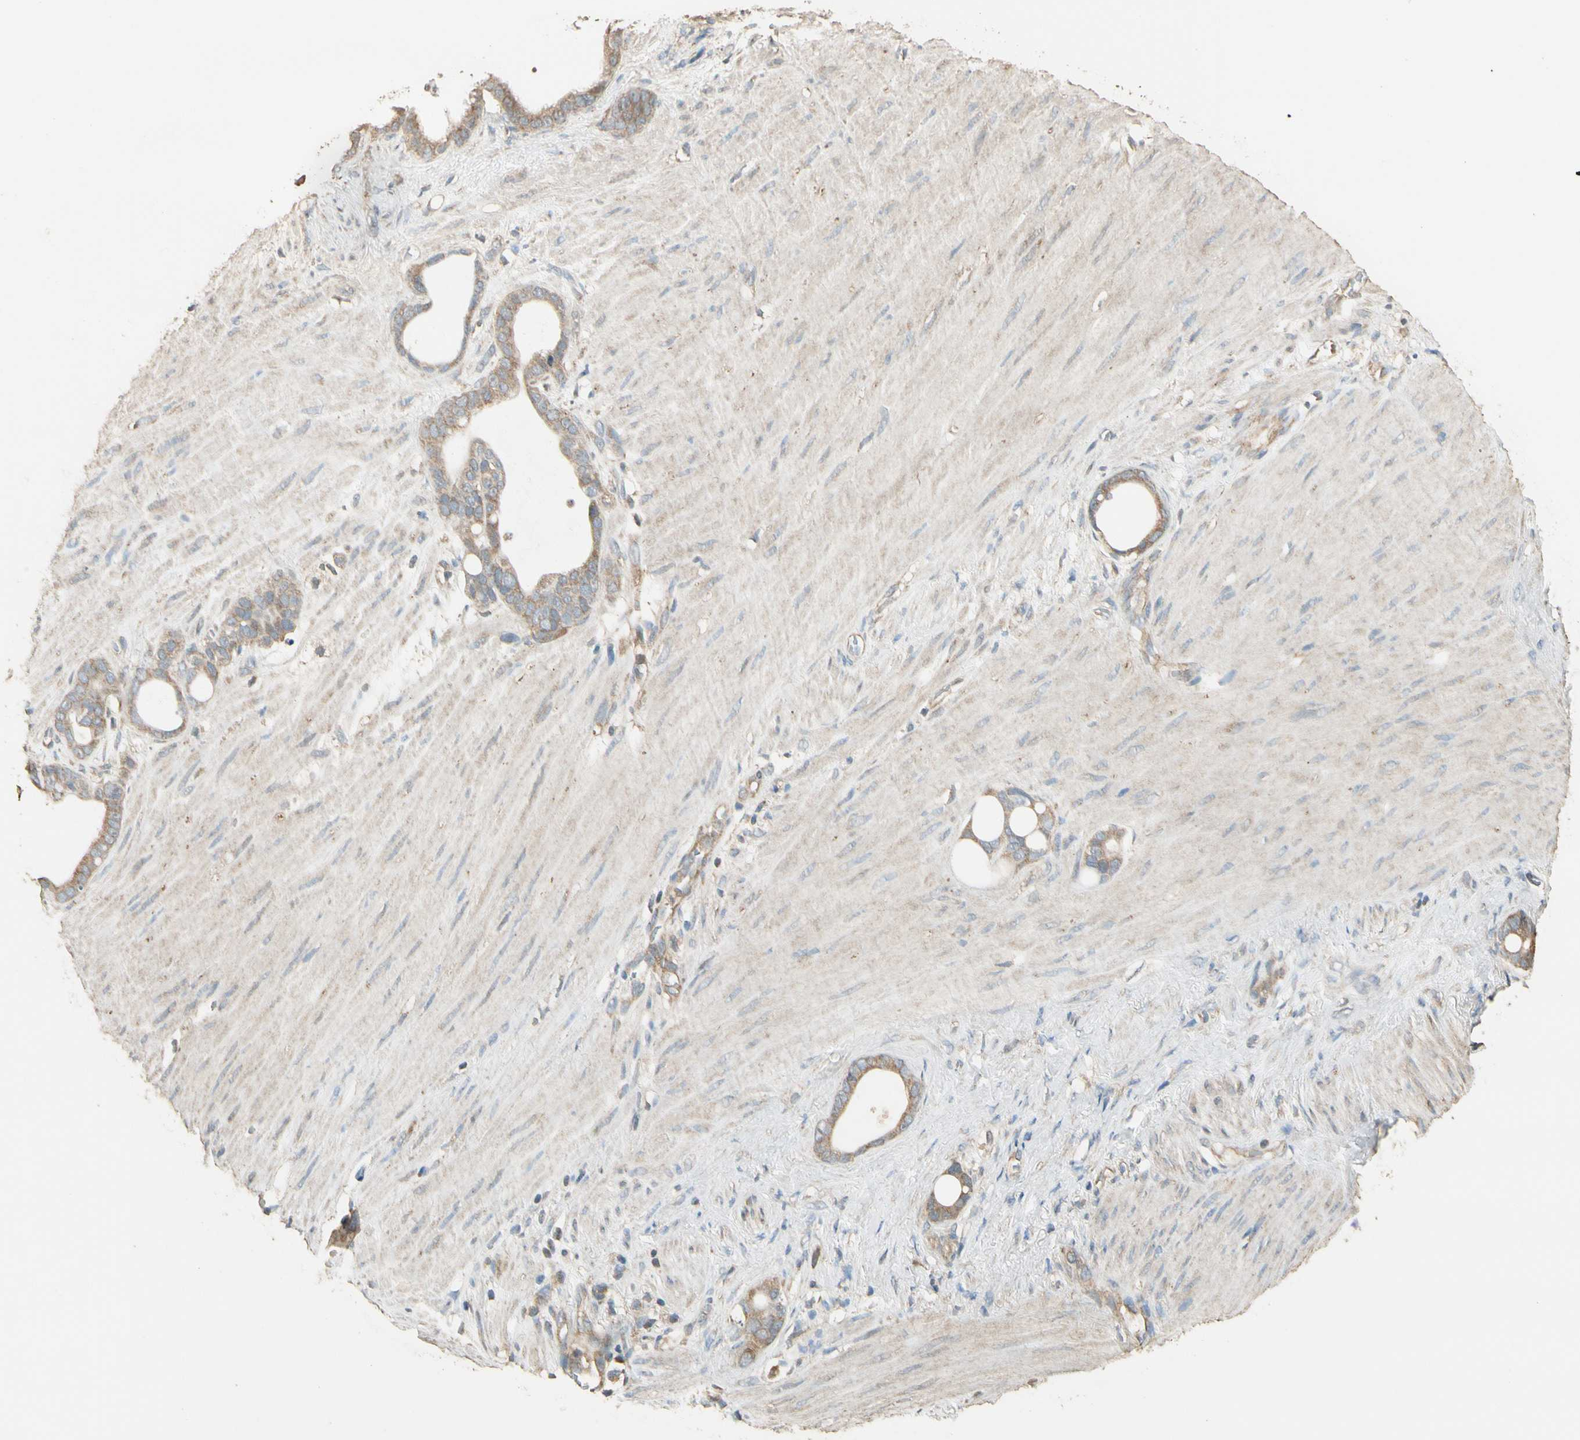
{"staining": {"intensity": "moderate", "quantity": ">75%", "location": "cytoplasmic/membranous"}, "tissue": "stomach cancer", "cell_type": "Tumor cells", "image_type": "cancer", "snomed": [{"axis": "morphology", "description": "Adenocarcinoma, NOS"}, {"axis": "topography", "description": "Stomach"}], "caption": "The immunohistochemical stain highlights moderate cytoplasmic/membranous staining in tumor cells of stomach cancer tissue.", "gene": "STX18", "patient": {"sex": "female", "age": 75}}